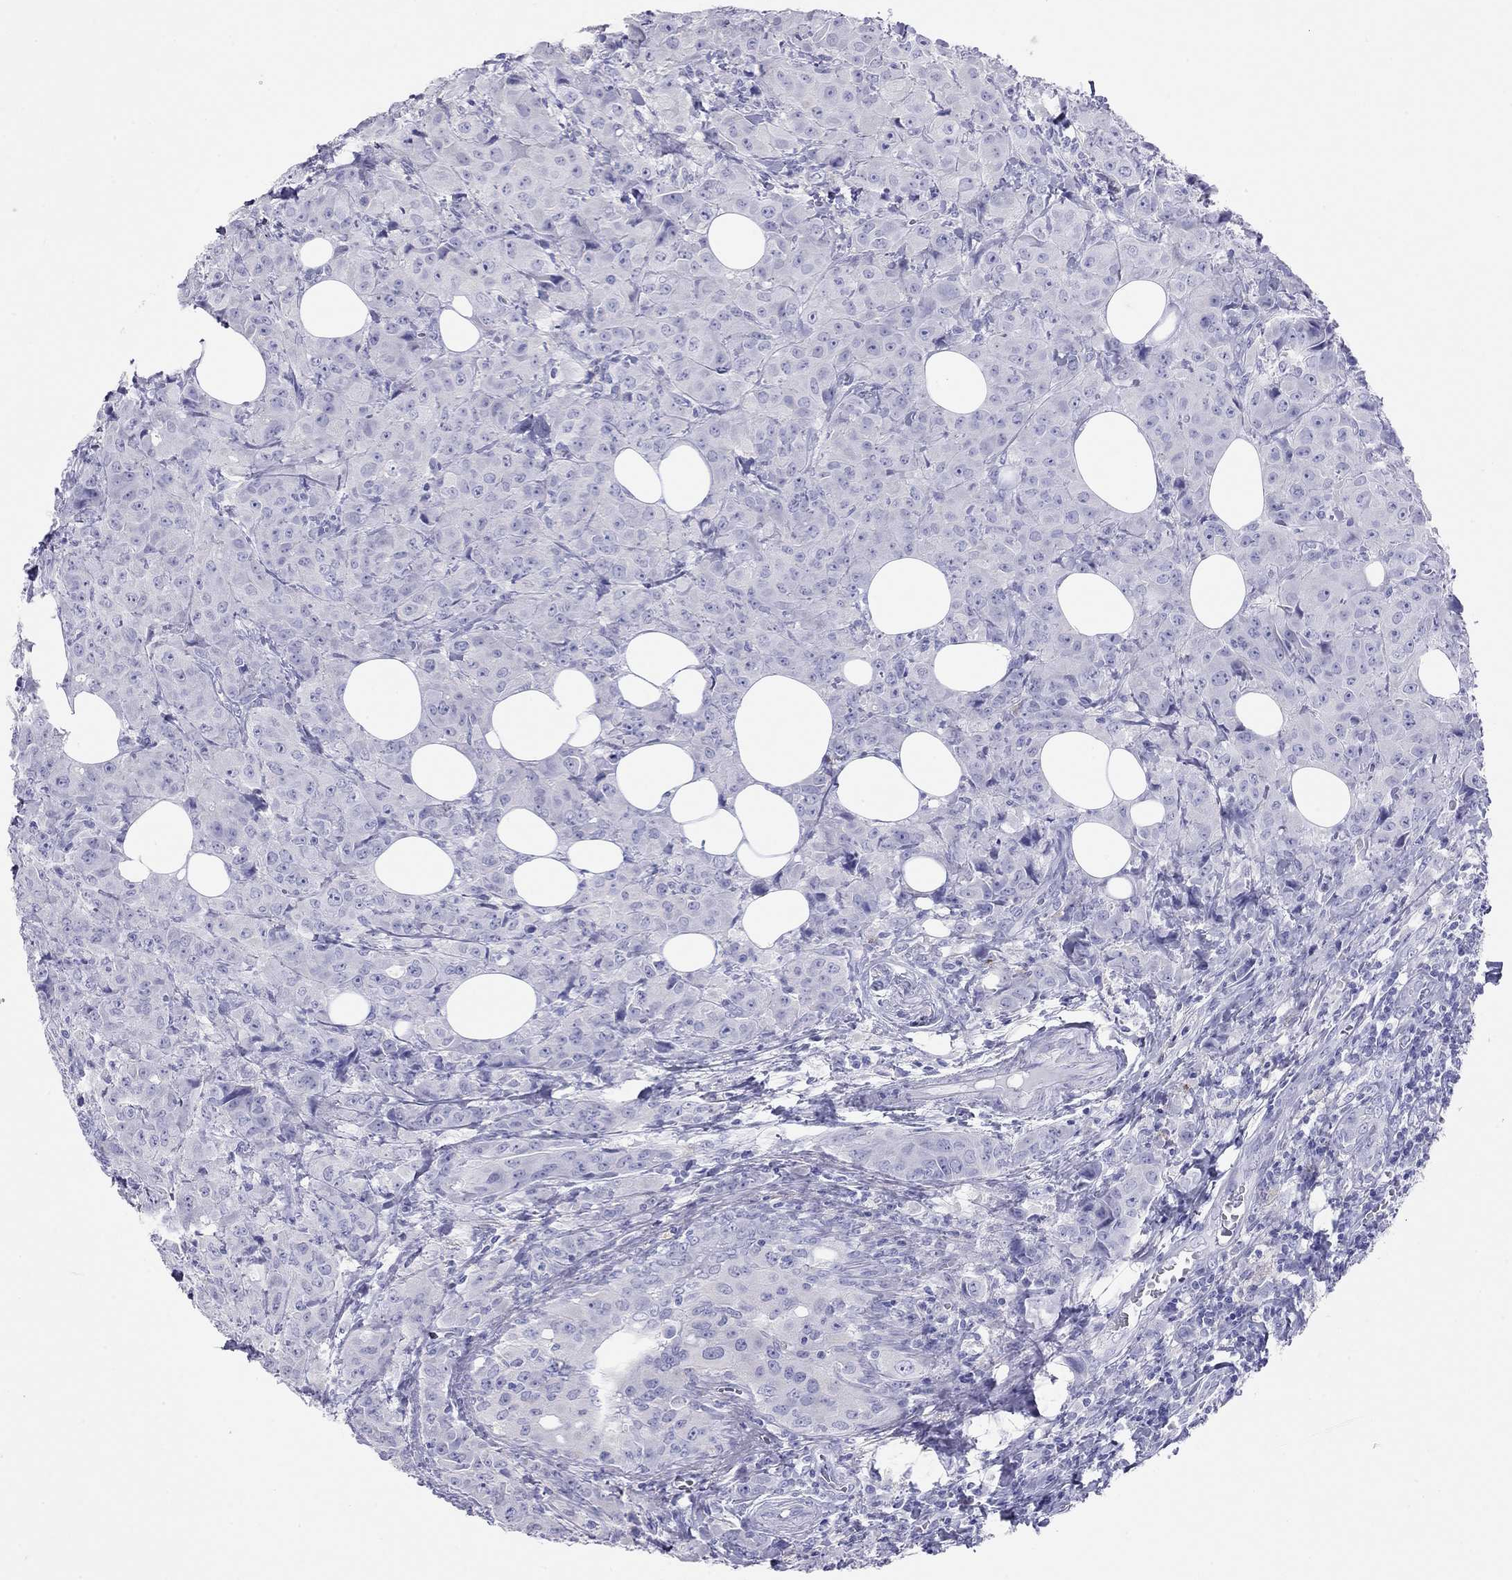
{"staining": {"intensity": "negative", "quantity": "none", "location": "none"}, "tissue": "breast cancer", "cell_type": "Tumor cells", "image_type": "cancer", "snomed": [{"axis": "morphology", "description": "Duct carcinoma"}, {"axis": "topography", "description": "Breast"}], "caption": "Immunohistochemistry histopathology image of breast infiltrating ductal carcinoma stained for a protein (brown), which reveals no positivity in tumor cells.", "gene": "HLA-DQB2", "patient": {"sex": "female", "age": 43}}